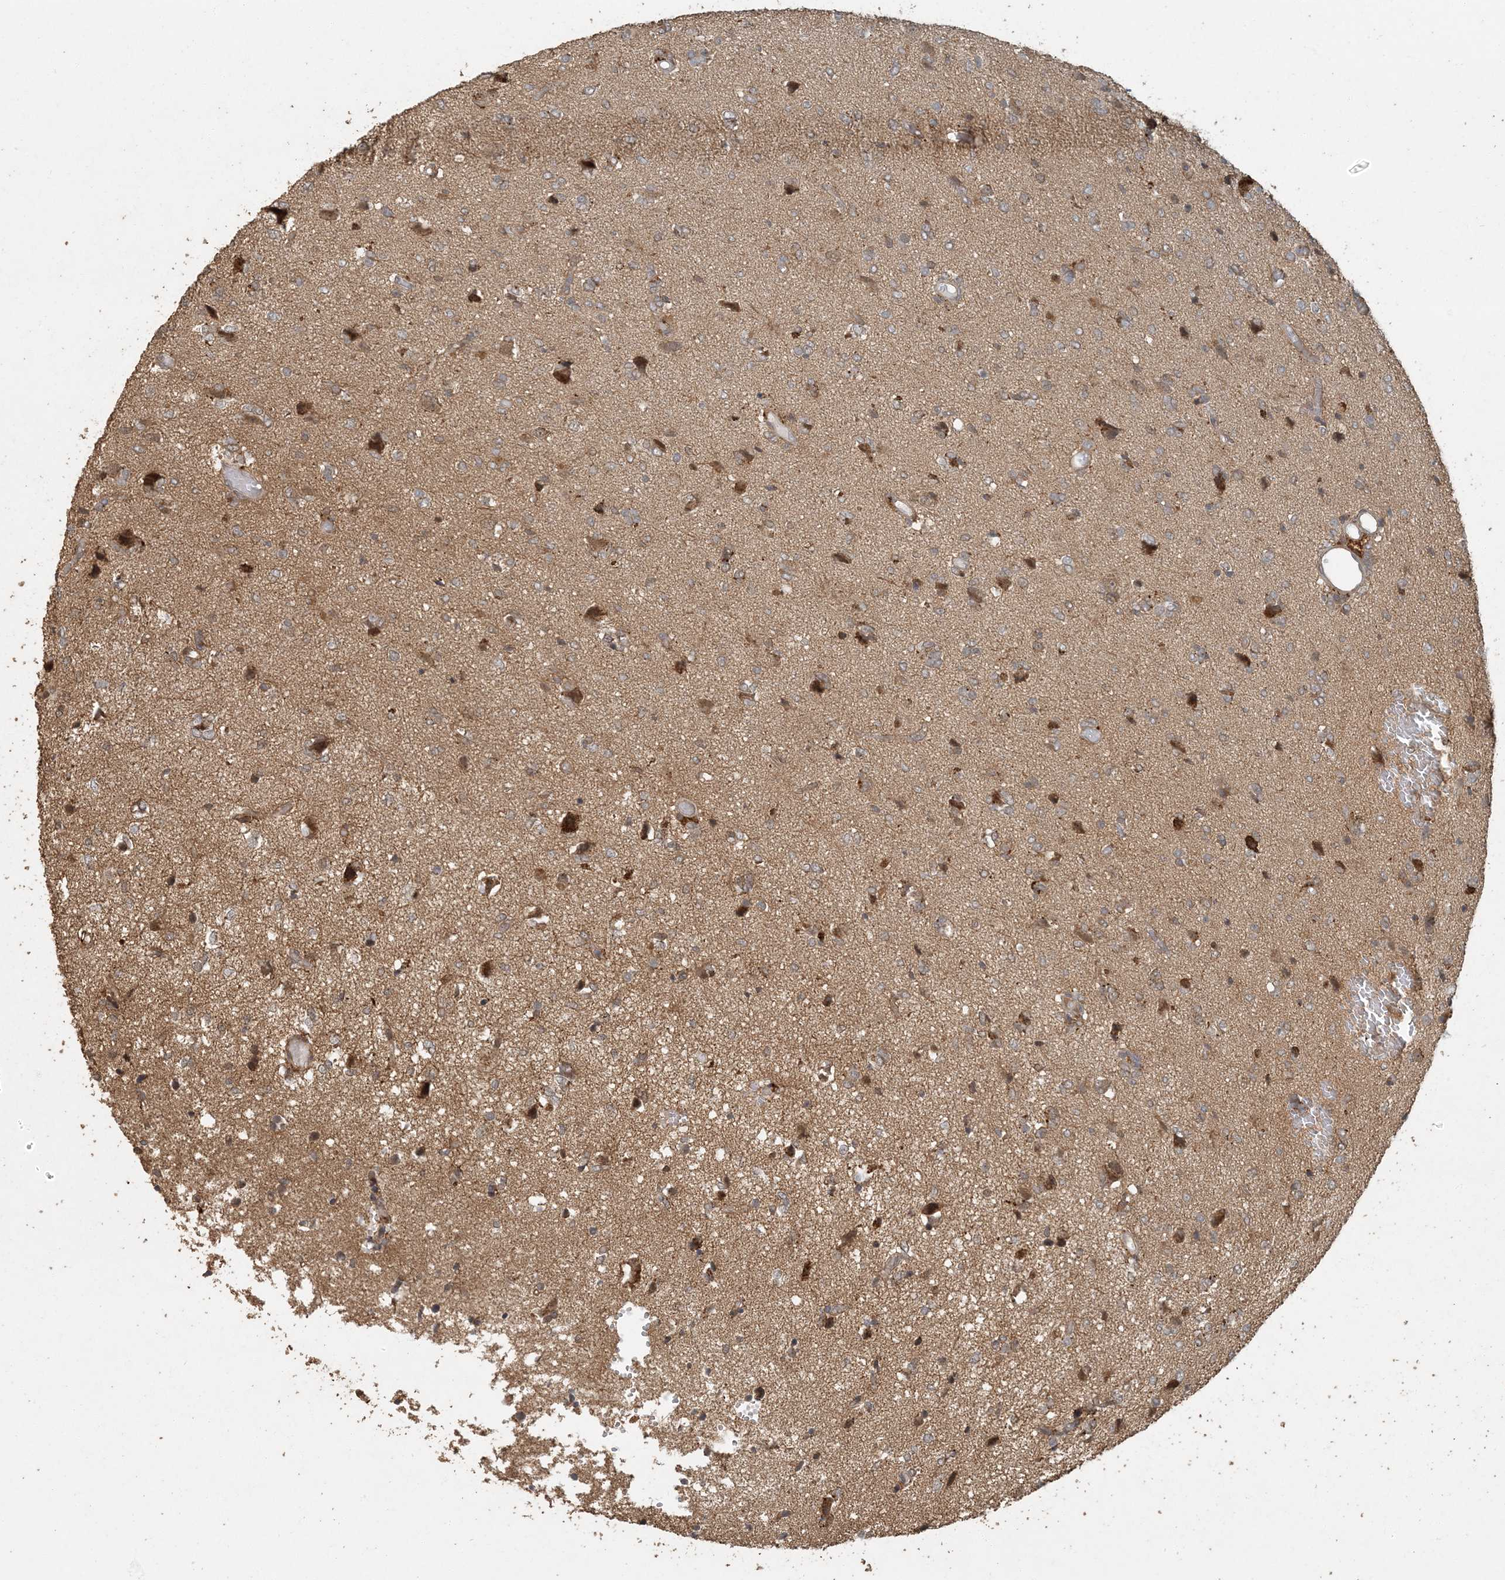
{"staining": {"intensity": "weak", "quantity": "25%-75%", "location": "cytoplasmic/membranous"}, "tissue": "glioma", "cell_type": "Tumor cells", "image_type": "cancer", "snomed": [{"axis": "morphology", "description": "Glioma, malignant, High grade"}, {"axis": "topography", "description": "Brain"}], "caption": "The image reveals a brown stain indicating the presence of a protein in the cytoplasmic/membranous of tumor cells in glioma.", "gene": "AK9", "patient": {"sex": "female", "age": 59}}